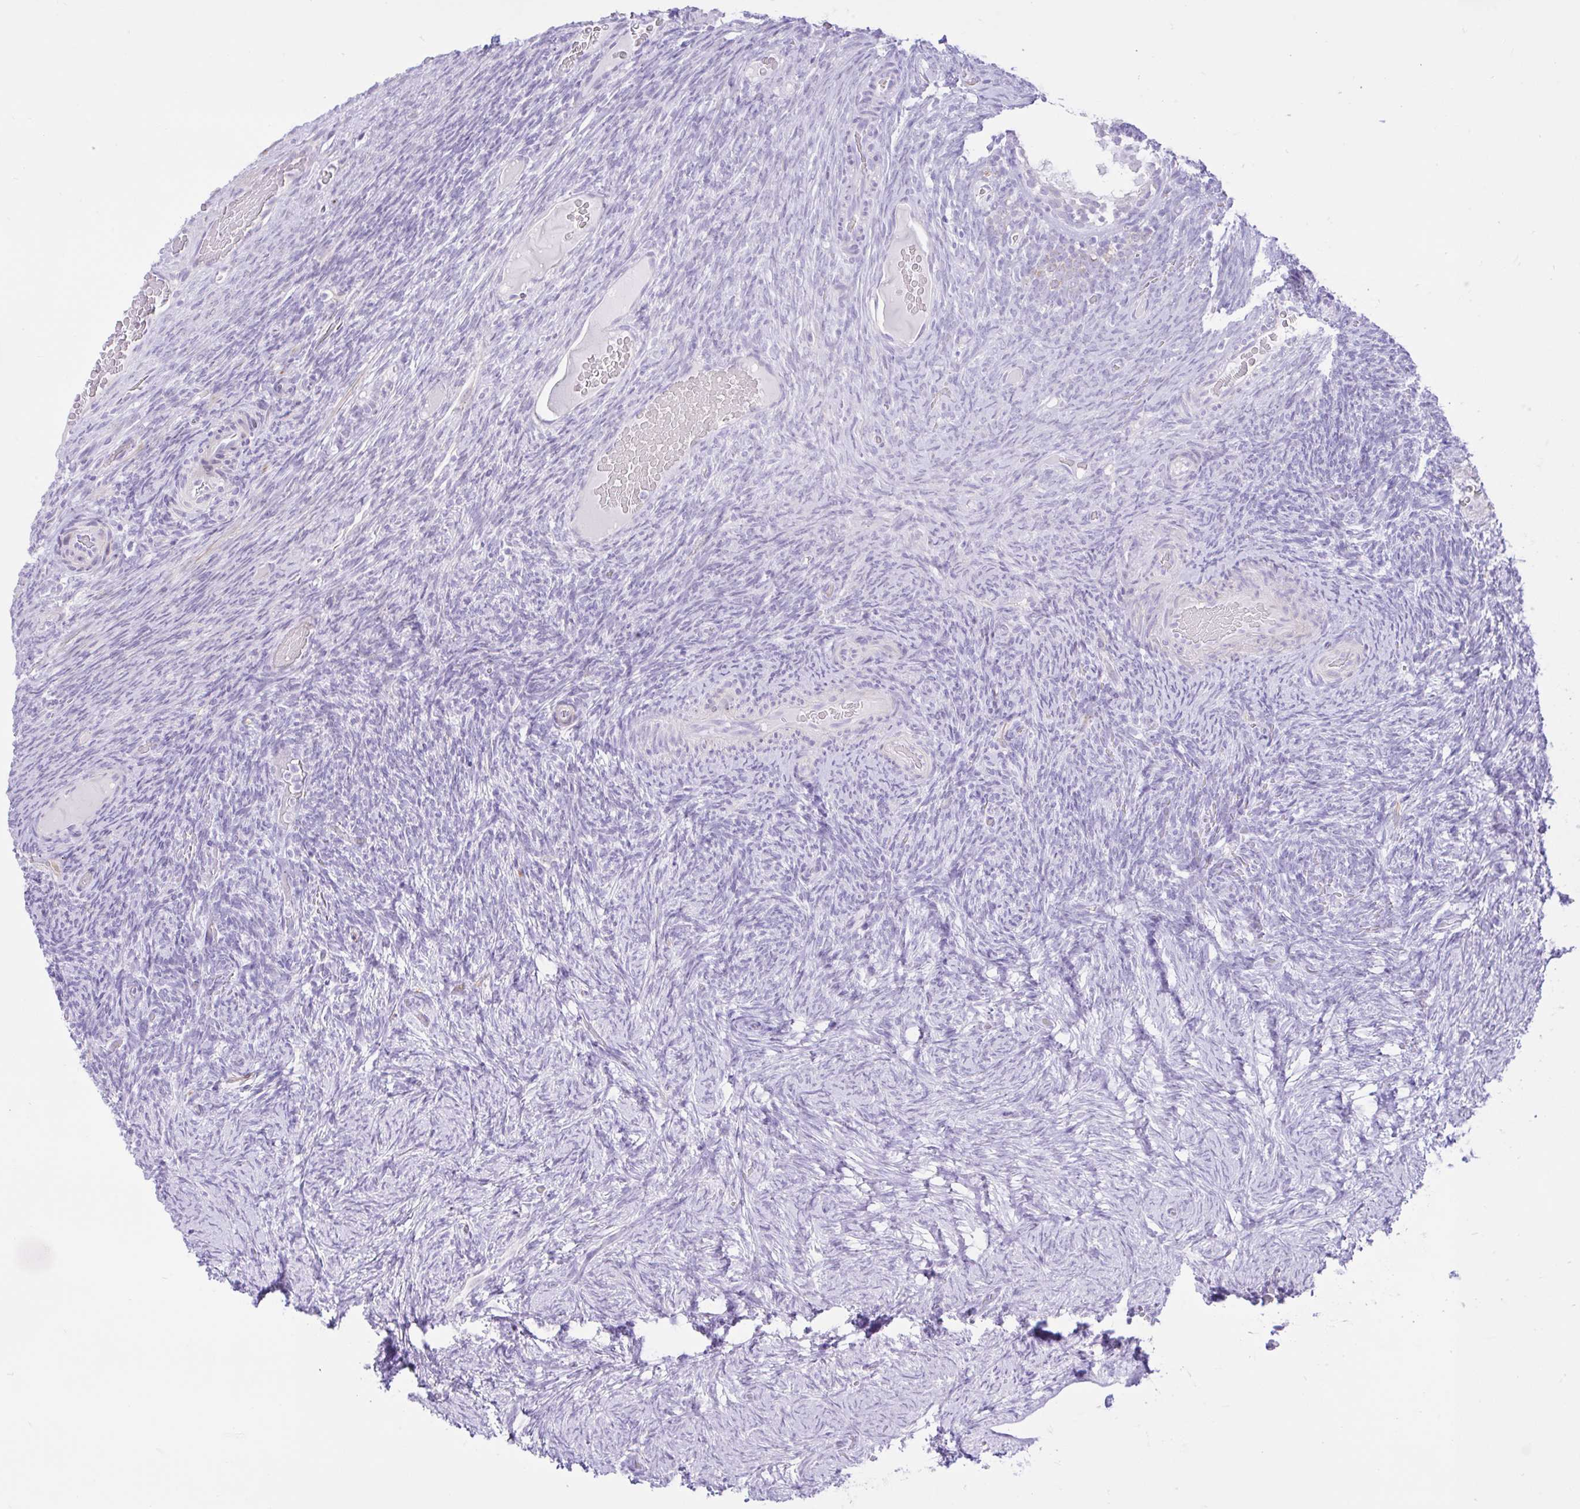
{"staining": {"intensity": "negative", "quantity": "none", "location": "none"}, "tissue": "ovary", "cell_type": "Follicle cells", "image_type": "normal", "snomed": [{"axis": "morphology", "description": "Normal tissue, NOS"}, {"axis": "topography", "description": "Ovary"}], "caption": "Photomicrograph shows no protein positivity in follicle cells of benign ovary. The staining was performed using DAB to visualize the protein expression in brown, while the nuclei were stained in blue with hematoxylin (Magnification: 20x).", "gene": "REEP1", "patient": {"sex": "female", "age": 34}}